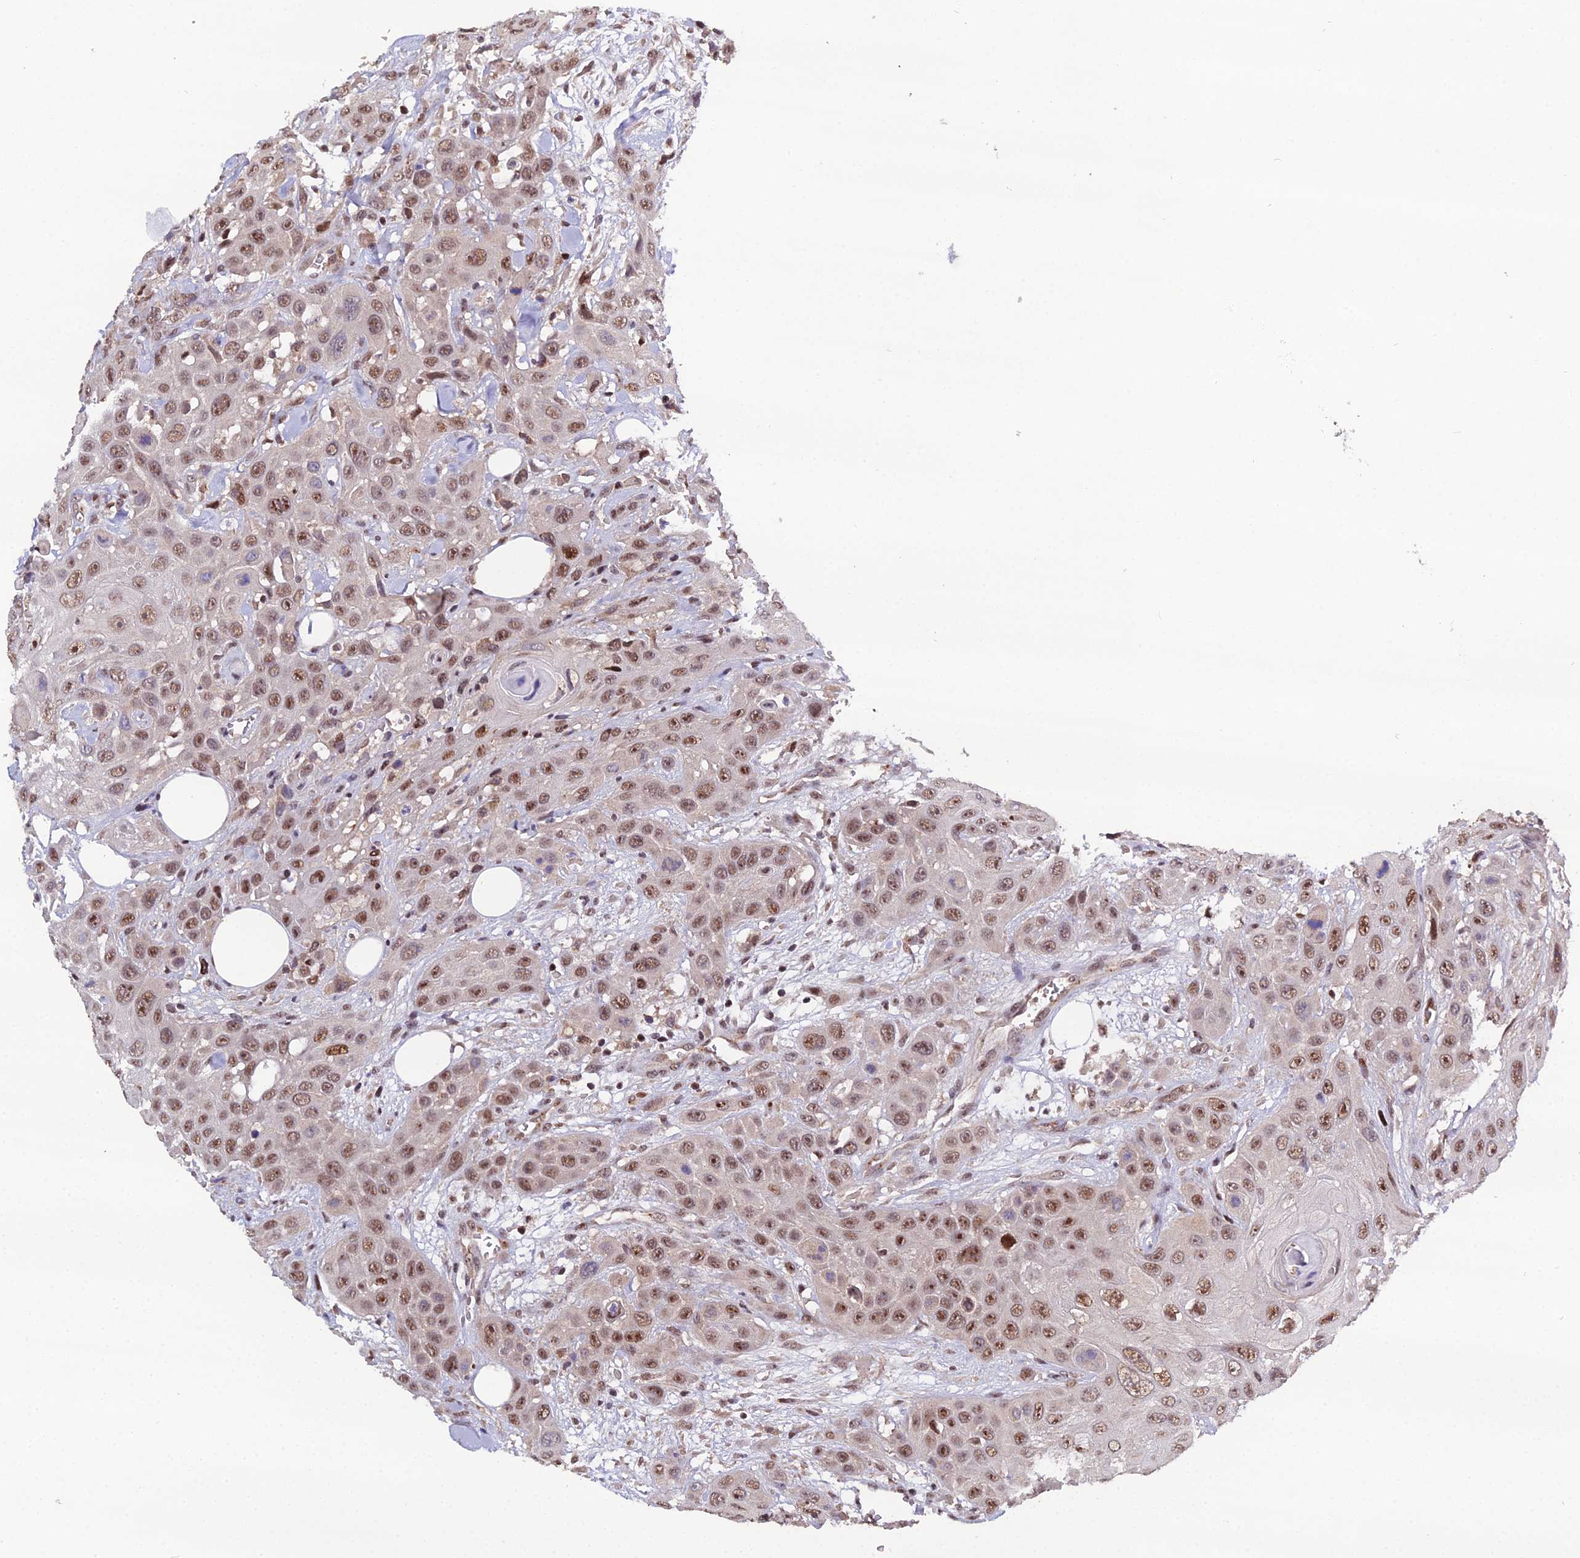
{"staining": {"intensity": "moderate", "quantity": ">75%", "location": "nuclear"}, "tissue": "head and neck cancer", "cell_type": "Tumor cells", "image_type": "cancer", "snomed": [{"axis": "morphology", "description": "Squamous cell carcinoma, NOS"}, {"axis": "topography", "description": "Head-Neck"}], "caption": "Protein staining displays moderate nuclear staining in approximately >75% of tumor cells in head and neck cancer.", "gene": "ARL2", "patient": {"sex": "male", "age": 81}}